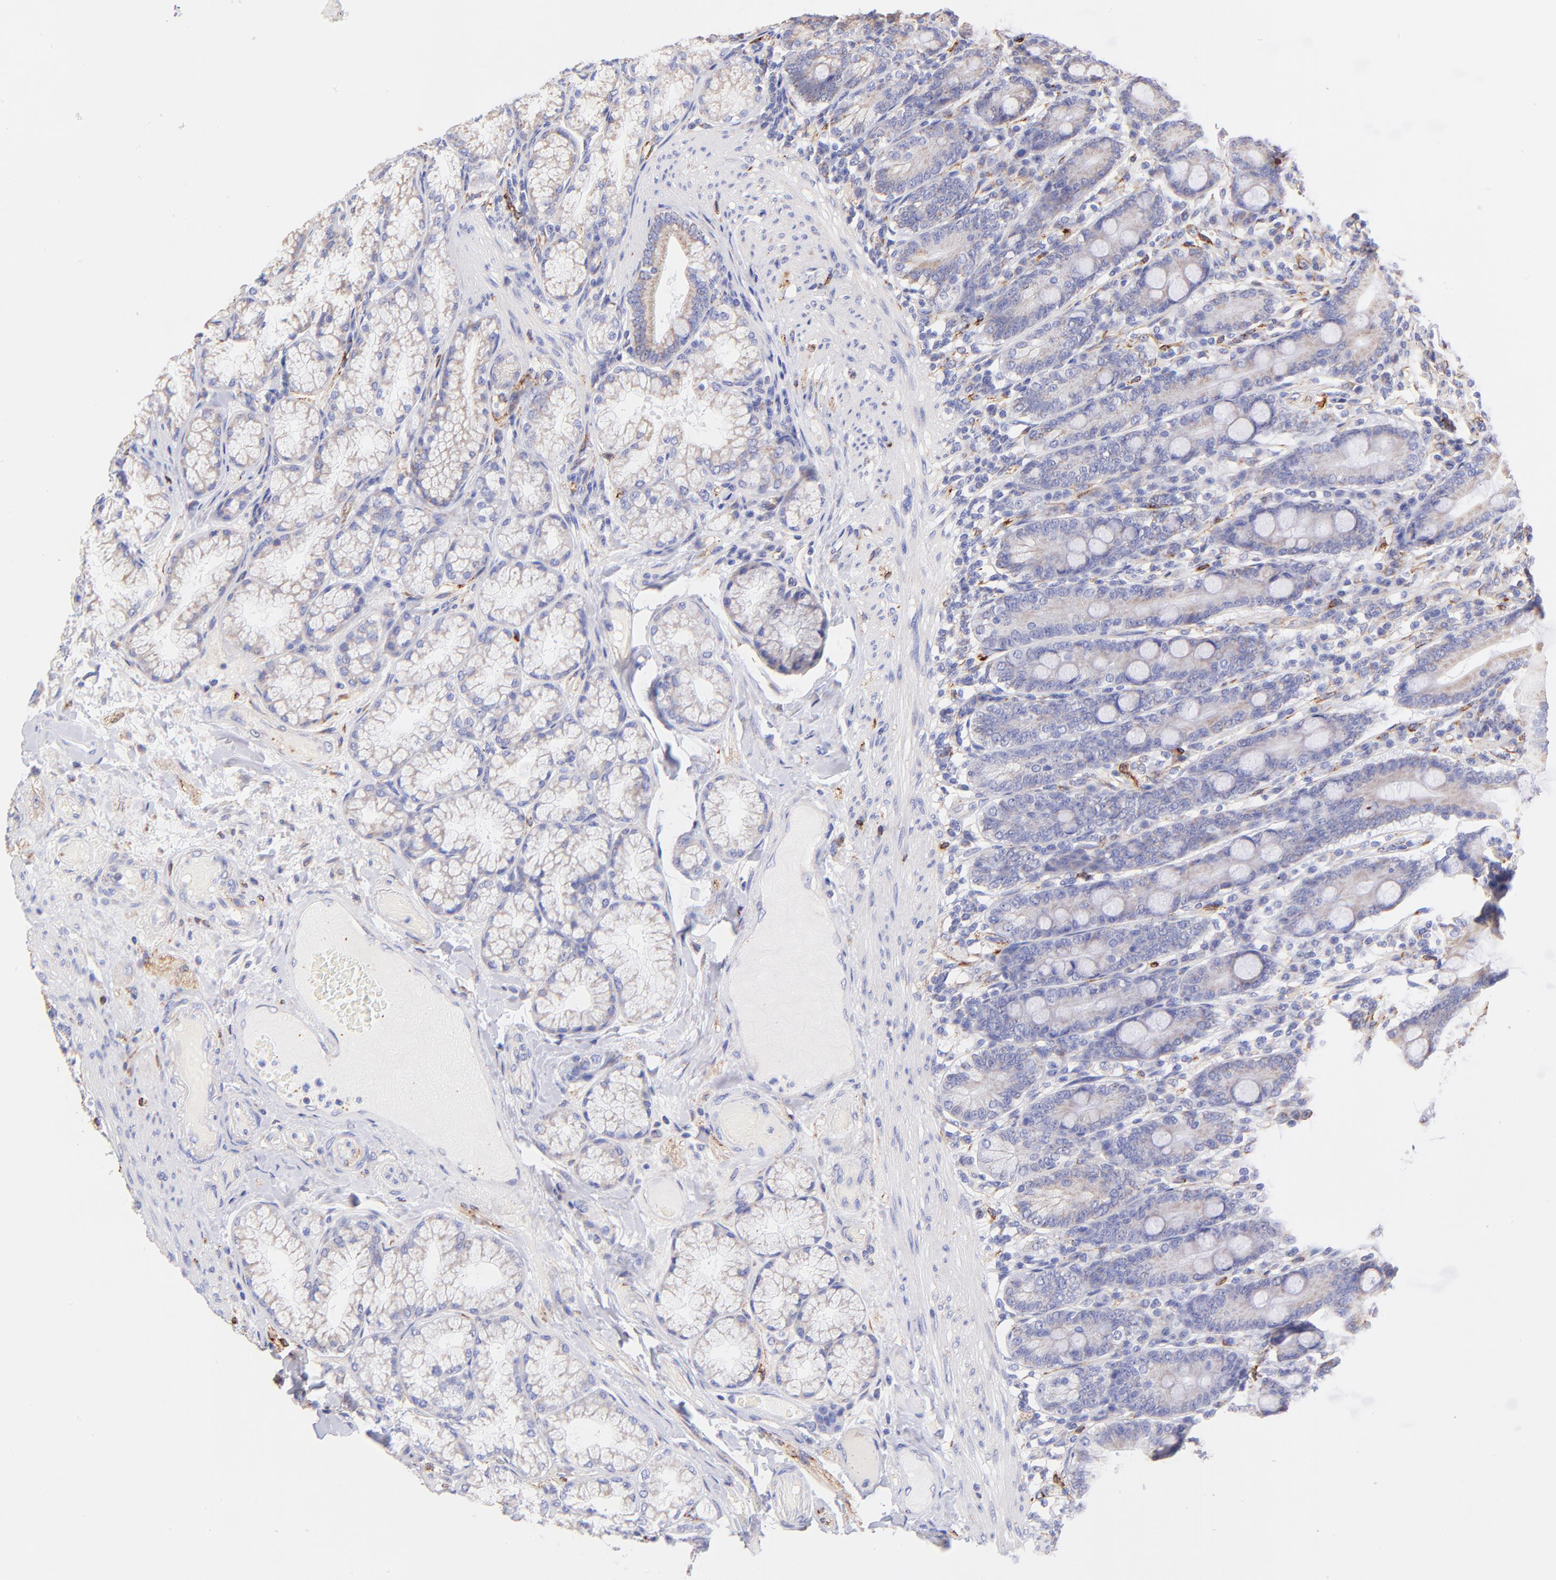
{"staining": {"intensity": "weak", "quantity": ">75%", "location": "cytoplasmic/membranous"}, "tissue": "duodenum", "cell_type": "Glandular cells", "image_type": "normal", "snomed": [{"axis": "morphology", "description": "Normal tissue, NOS"}, {"axis": "topography", "description": "Duodenum"}], "caption": "The image exhibits staining of benign duodenum, revealing weak cytoplasmic/membranous protein staining (brown color) within glandular cells.", "gene": "SPARC", "patient": {"sex": "female", "age": 64}}